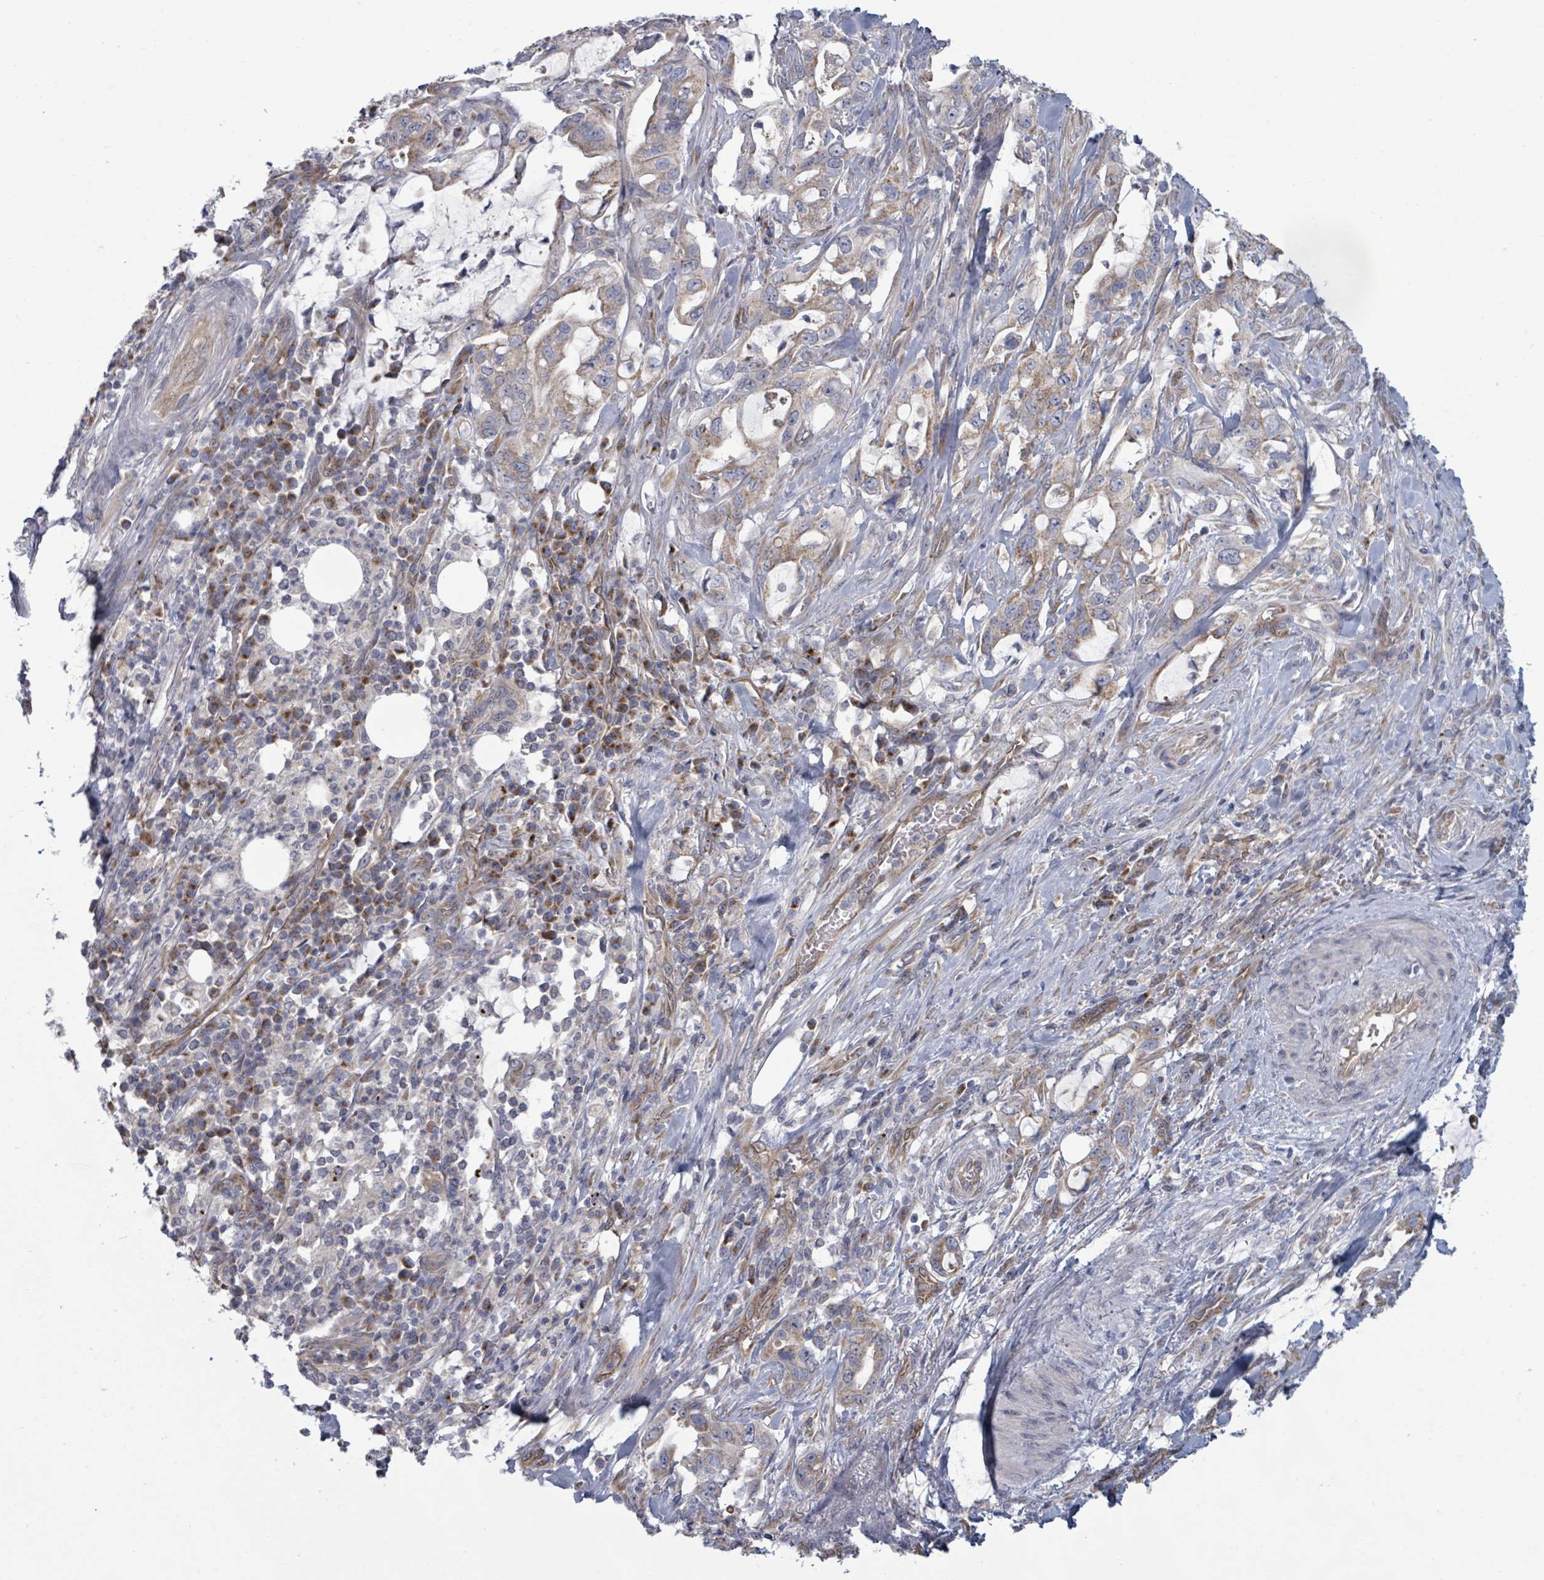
{"staining": {"intensity": "moderate", "quantity": ">75%", "location": "cytoplasmic/membranous"}, "tissue": "pancreatic cancer", "cell_type": "Tumor cells", "image_type": "cancer", "snomed": [{"axis": "morphology", "description": "Adenocarcinoma, NOS"}, {"axis": "topography", "description": "Pancreas"}], "caption": "Immunohistochemical staining of pancreatic cancer displays medium levels of moderate cytoplasmic/membranous protein expression in about >75% of tumor cells.", "gene": "FKBP1A", "patient": {"sex": "female", "age": 61}}